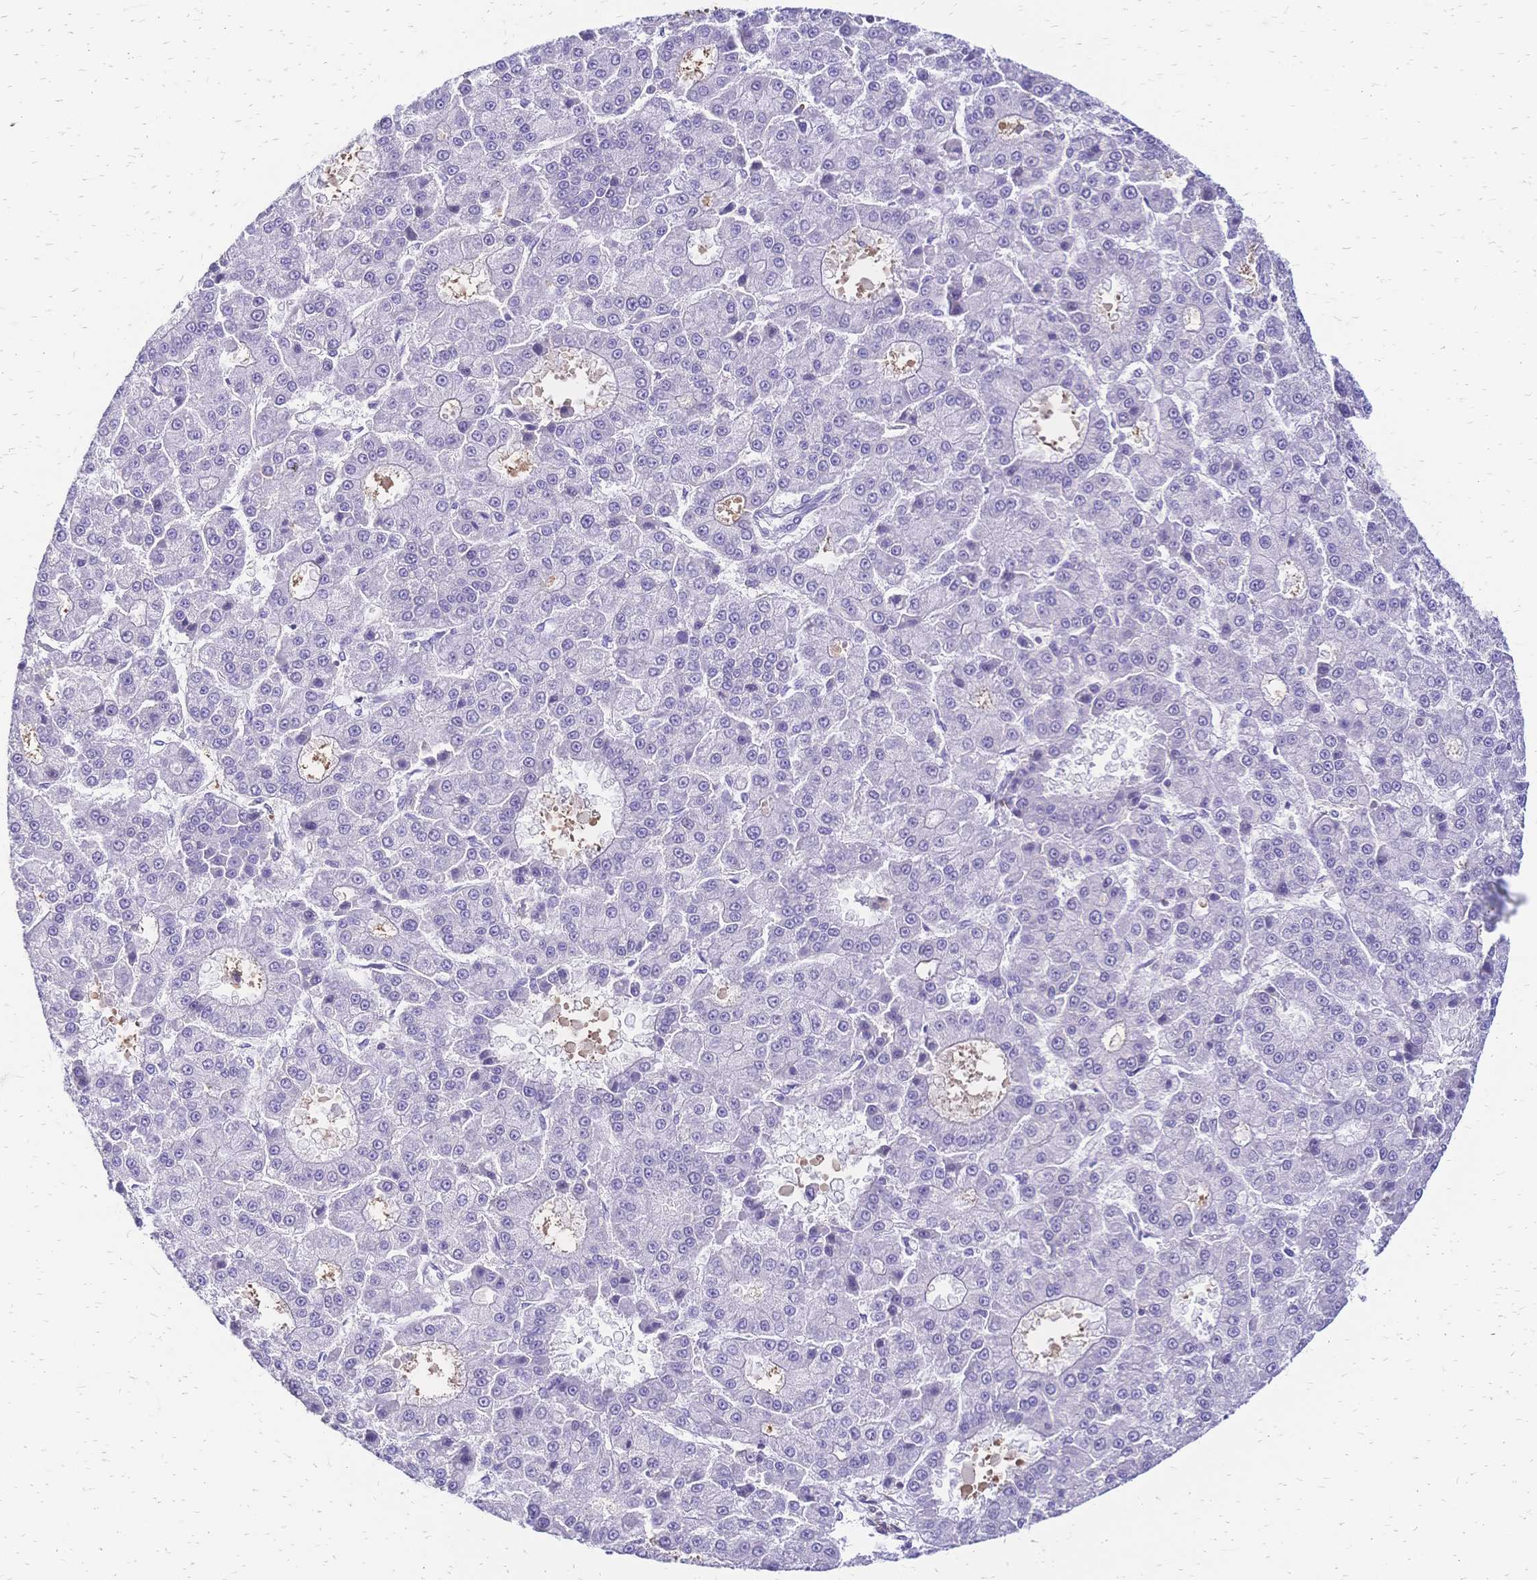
{"staining": {"intensity": "negative", "quantity": "none", "location": "none"}, "tissue": "liver cancer", "cell_type": "Tumor cells", "image_type": "cancer", "snomed": [{"axis": "morphology", "description": "Carcinoma, Hepatocellular, NOS"}, {"axis": "topography", "description": "Liver"}], "caption": "This is a histopathology image of IHC staining of liver cancer (hepatocellular carcinoma), which shows no positivity in tumor cells.", "gene": "IL2RA", "patient": {"sex": "male", "age": 70}}